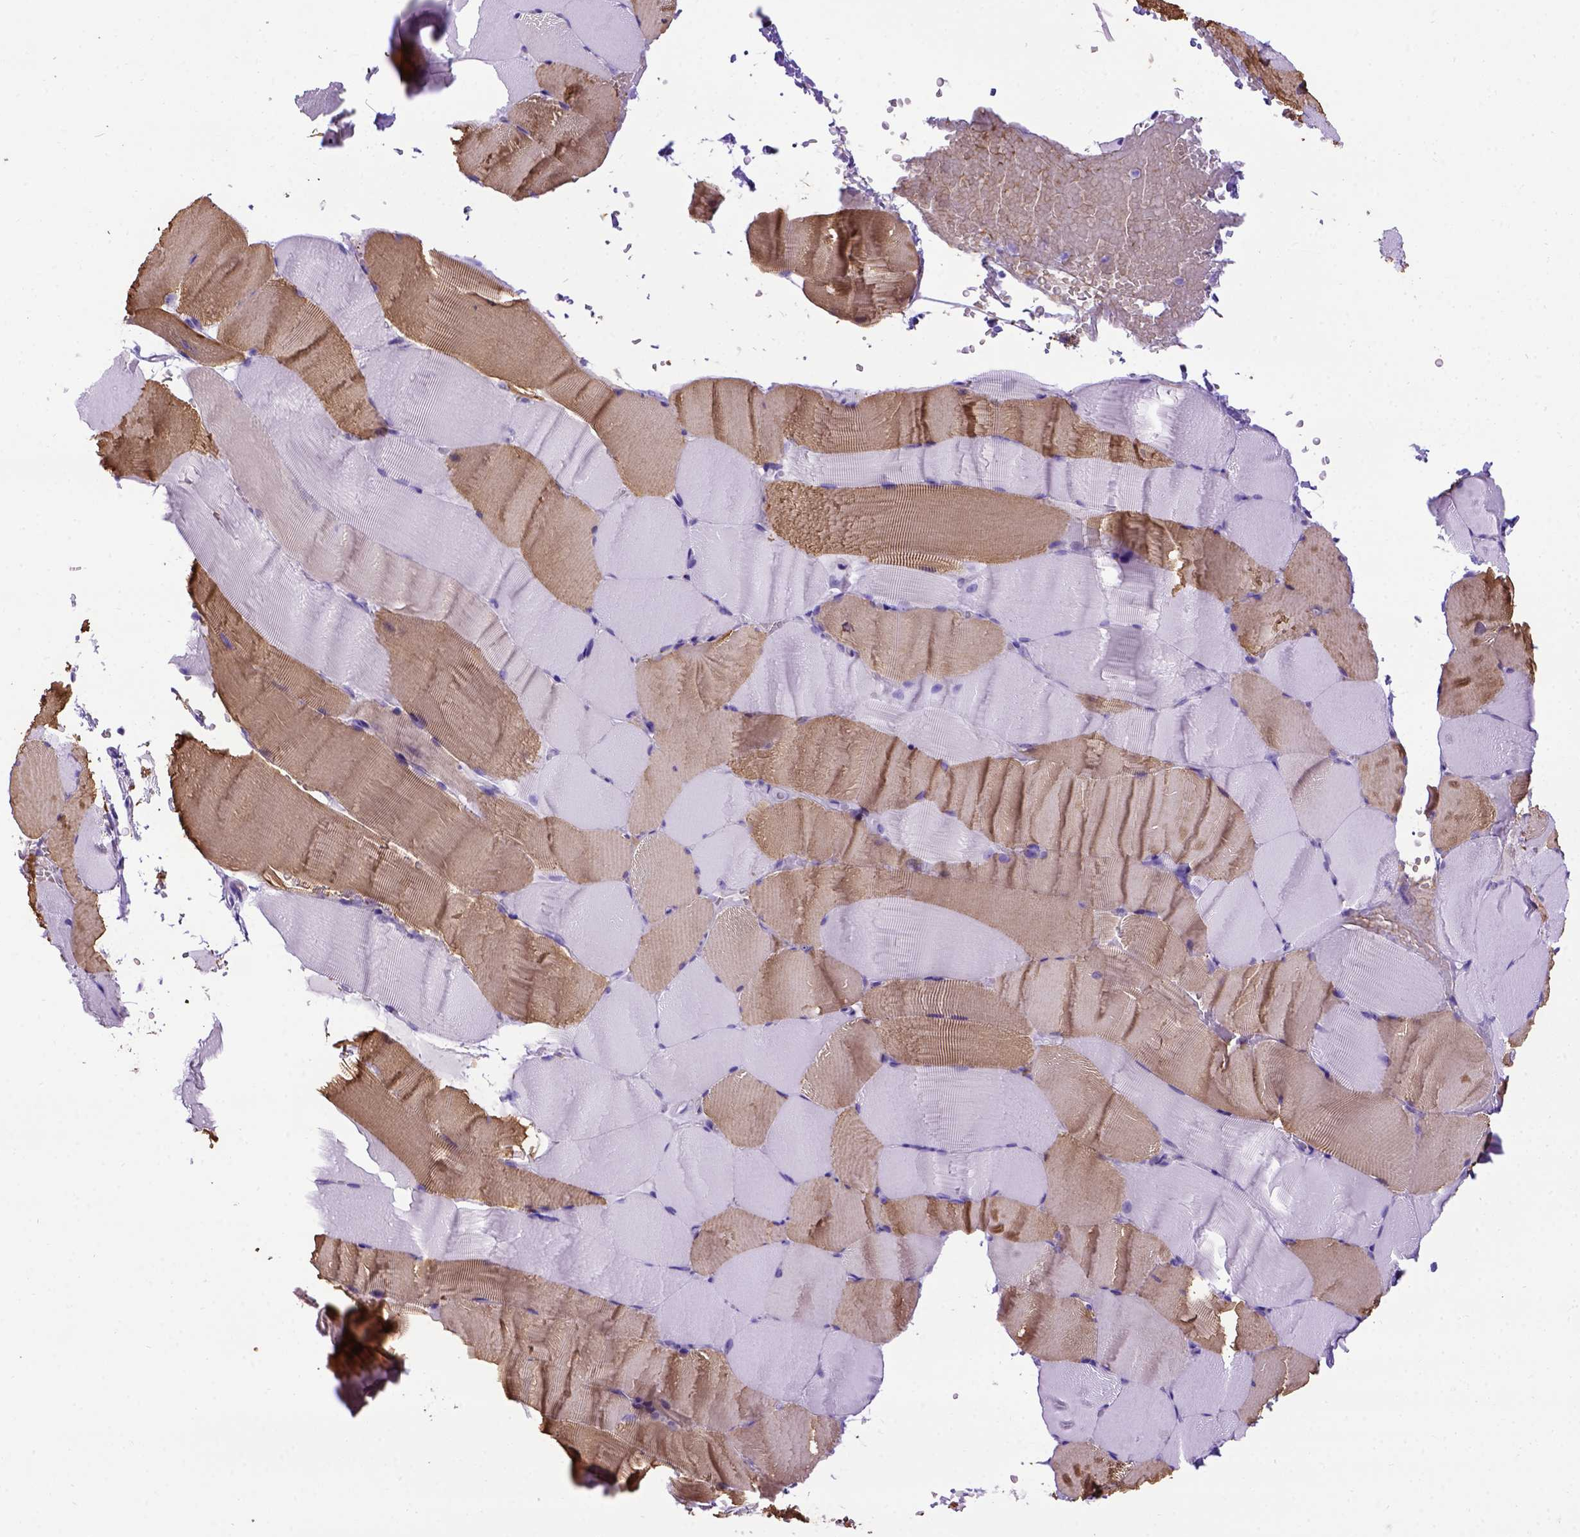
{"staining": {"intensity": "moderate", "quantity": "25%-75%", "location": "cytoplasmic/membranous"}, "tissue": "skeletal muscle", "cell_type": "Myocytes", "image_type": "normal", "snomed": [{"axis": "morphology", "description": "Normal tissue, NOS"}, {"axis": "topography", "description": "Skeletal muscle"}], "caption": "Immunohistochemical staining of unremarkable skeletal muscle reveals medium levels of moderate cytoplasmic/membranous staining in approximately 25%-75% of myocytes. The staining is performed using DAB brown chromogen to label protein expression. The nuclei are counter-stained blue using hematoxylin.", "gene": "ADAM12", "patient": {"sex": "female", "age": 37}}